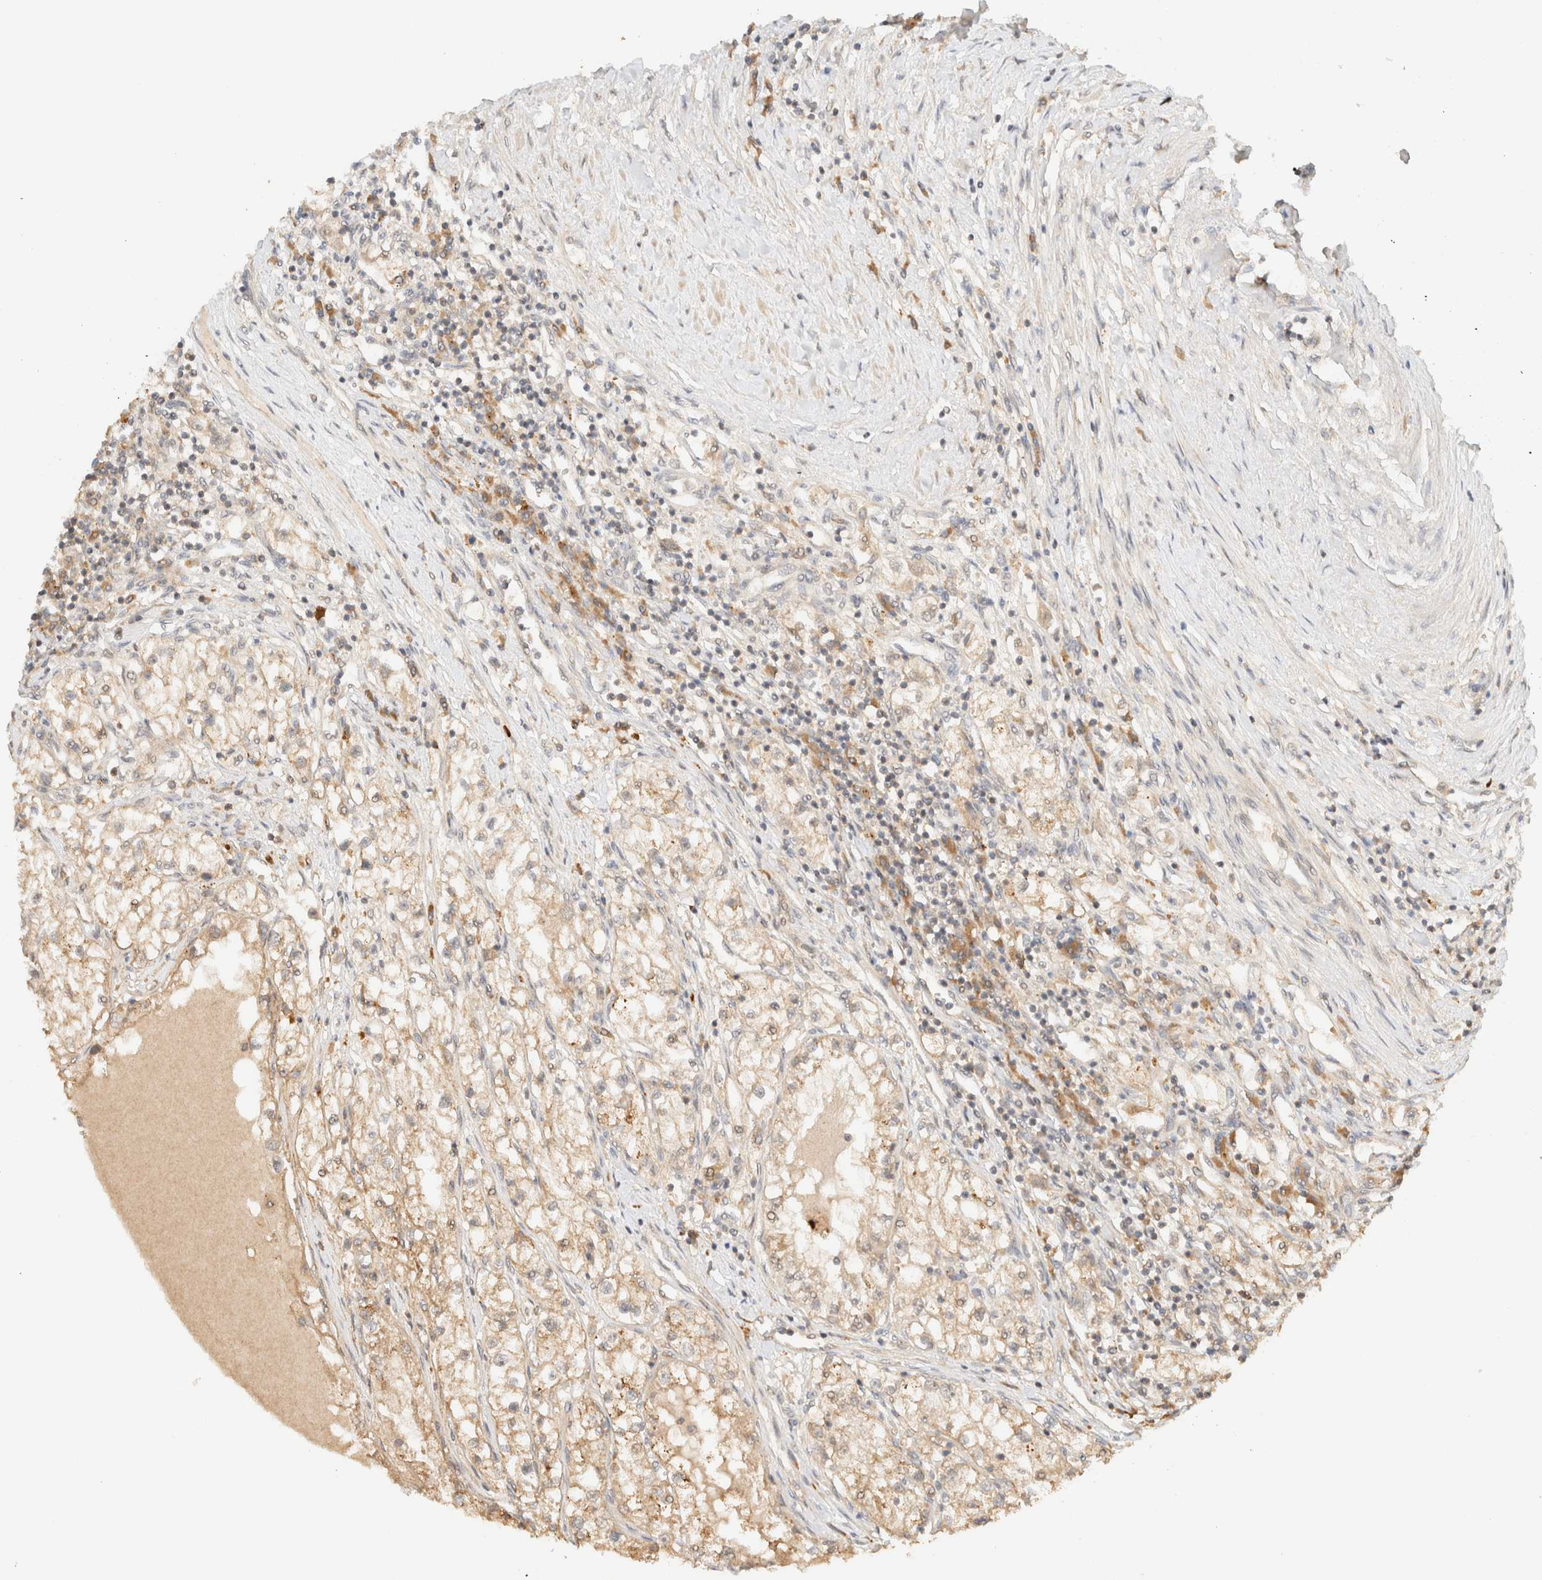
{"staining": {"intensity": "weak", "quantity": "<25%", "location": "cytoplasmic/membranous"}, "tissue": "renal cancer", "cell_type": "Tumor cells", "image_type": "cancer", "snomed": [{"axis": "morphology", "description": "Adenocarcinoma, NOS"}, {"axis": "topography", "description": "Kidney"}], "caption": "Renal adenocarcinoma was stained to show a protein in brown. There is no significant positivity in tumor cells.", "gene": "ZBTB34", "patient": {"sex": "male", "age": 68}}